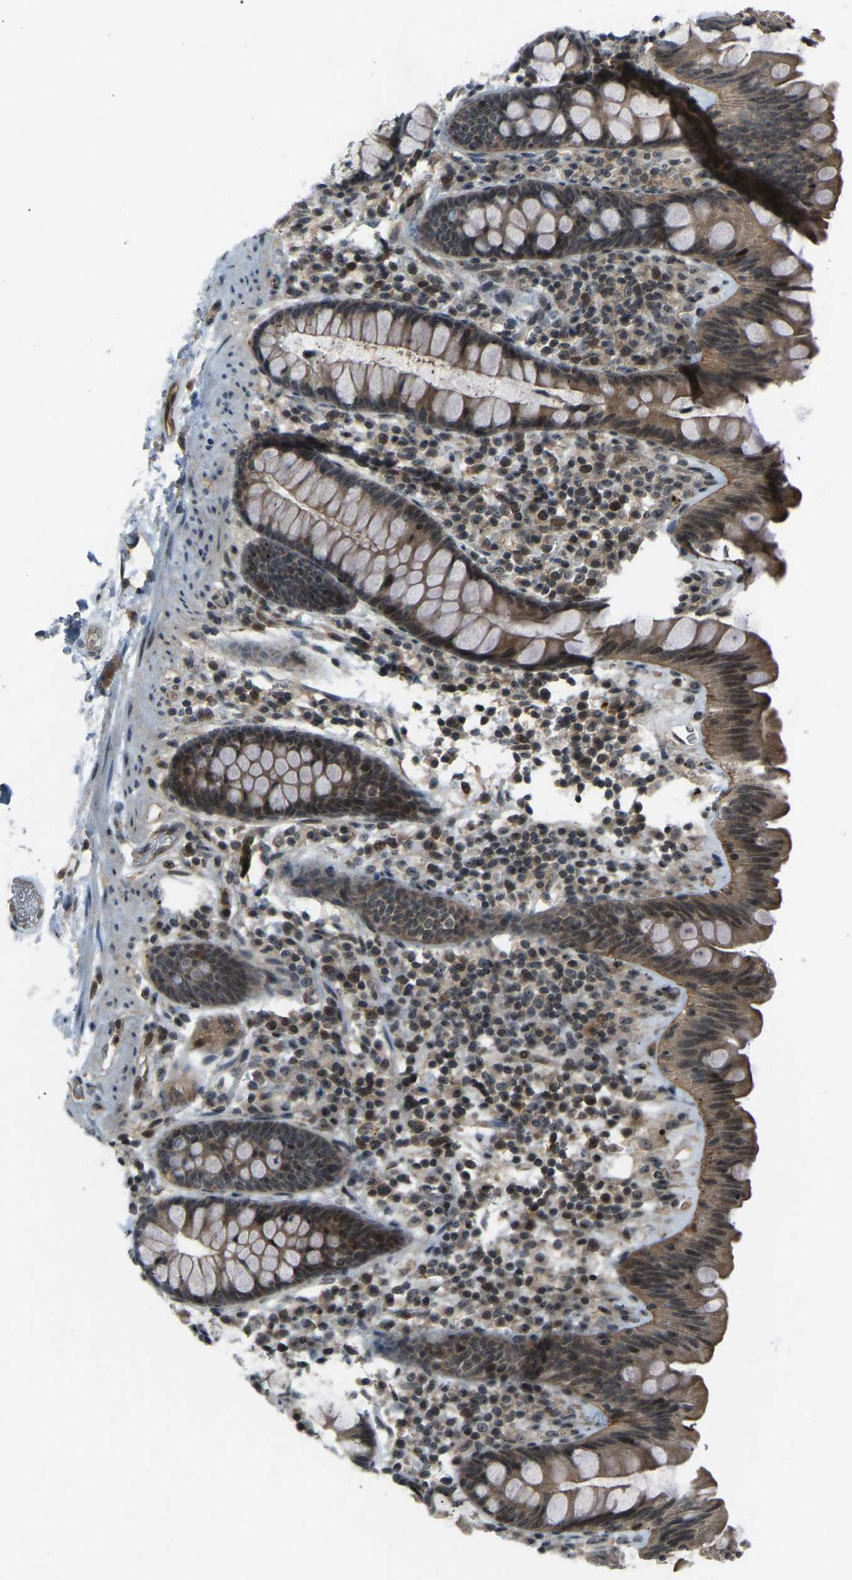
{"staining": {"intensity": "moderate", "quantity": ">75%", "location": "cytoplasmic/membranous,nuclear"}, "tissue": "colon", "cell_type": "Endothelial cells", "image_type": "normal", "snomed": [{"axis": "morphology", "description": "Normal tissue, NOS"}, {"axis": "topography", "description": "Colon"}], "caption": "This image demonstrates immunohistochemistry (IHC) staining of benign human colon, with medium moderate cytoplasmic/membranous,nuclear staining in about >75% of endothelial cells.", "gene": "SVOPL", "patient": {"sex": "female", "age": 80}}